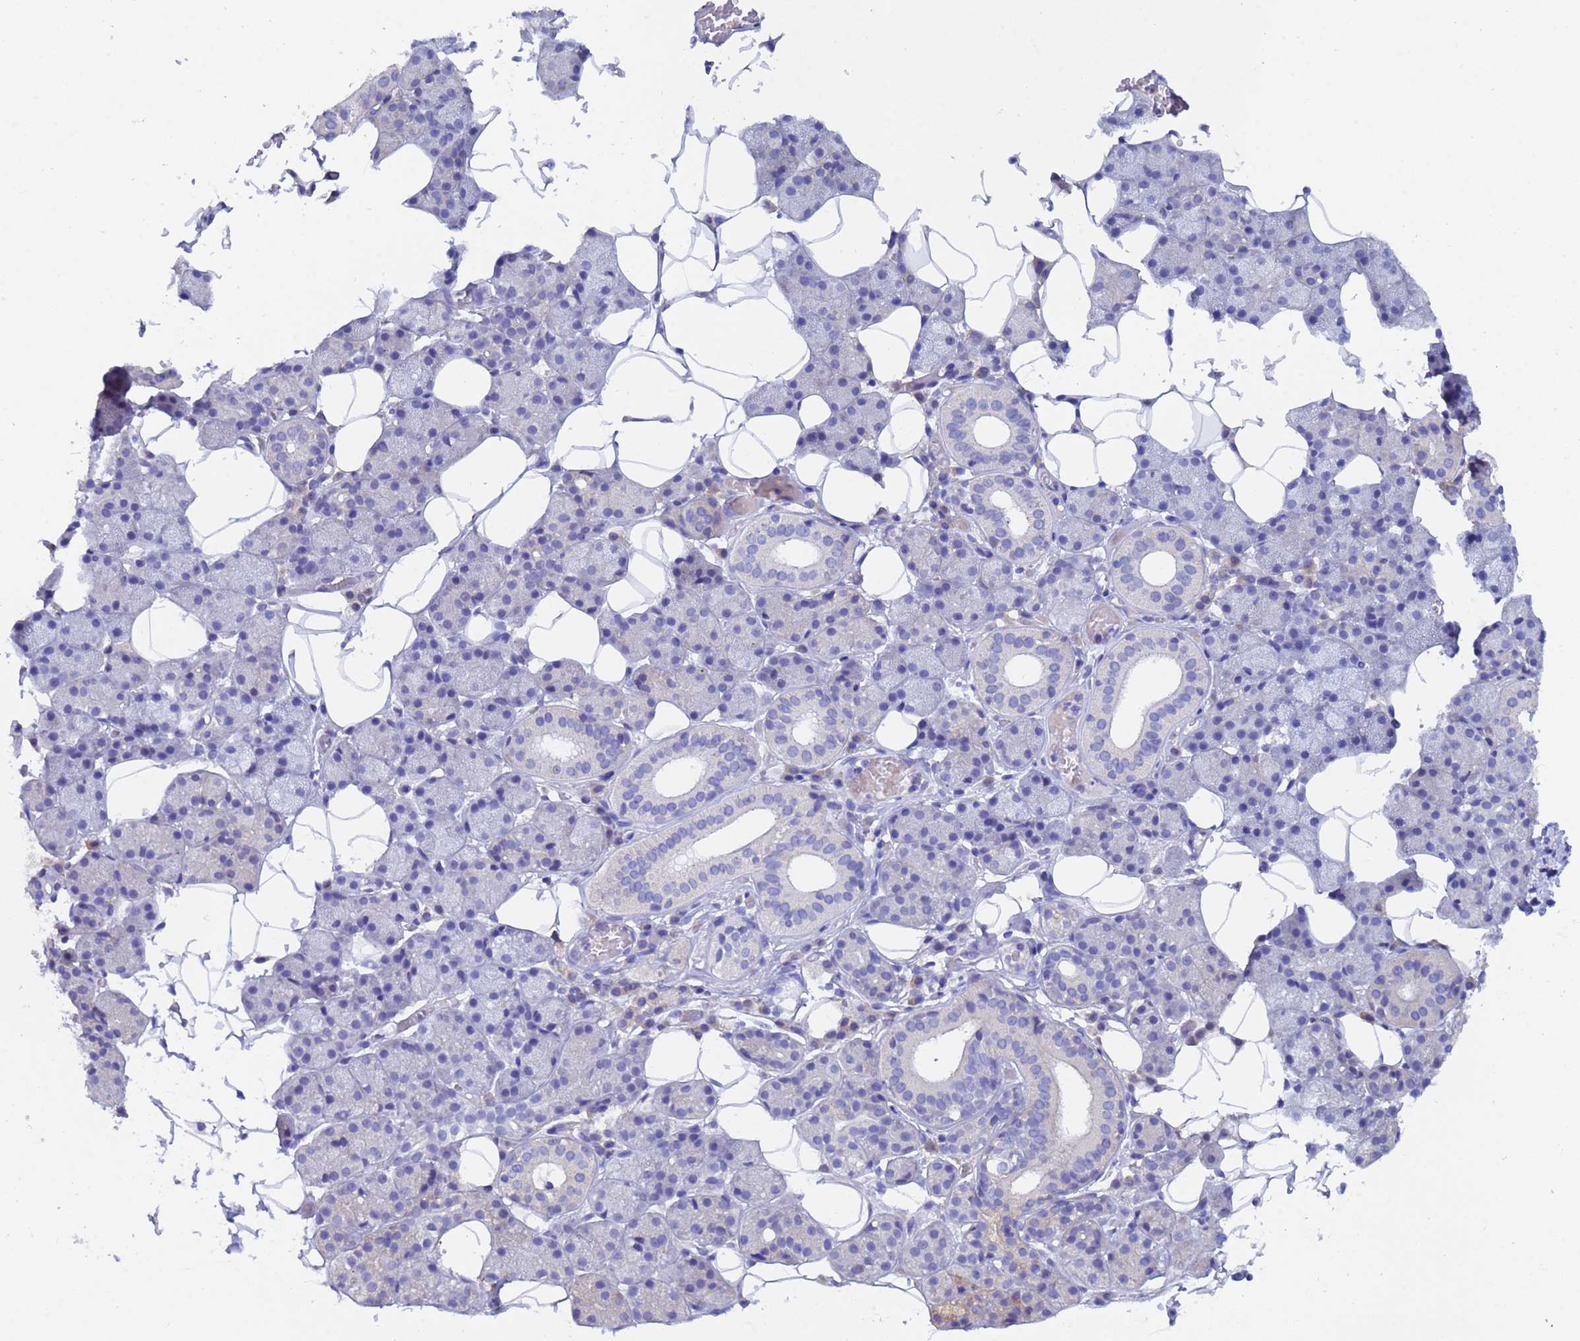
{"staining": {"intensity": "negative", "quantity": "none", "location": "none"}, "tissue": "salivary gland", "cell_type": "Glandular cells", "image_type": "normal", "snomed": [{"axis": "morphology", "description": "Normal tissue, NOS"}, {"axis": "topography", "description": "Salivary gland"}], "caption": "An immunohistochemistry histopathology image of unremarkable salivary gland is shown. There is no staining in glandular cells of salivary gland.", "gene": "UBE2O", "patient": {"sex": "female", "age": 33}}